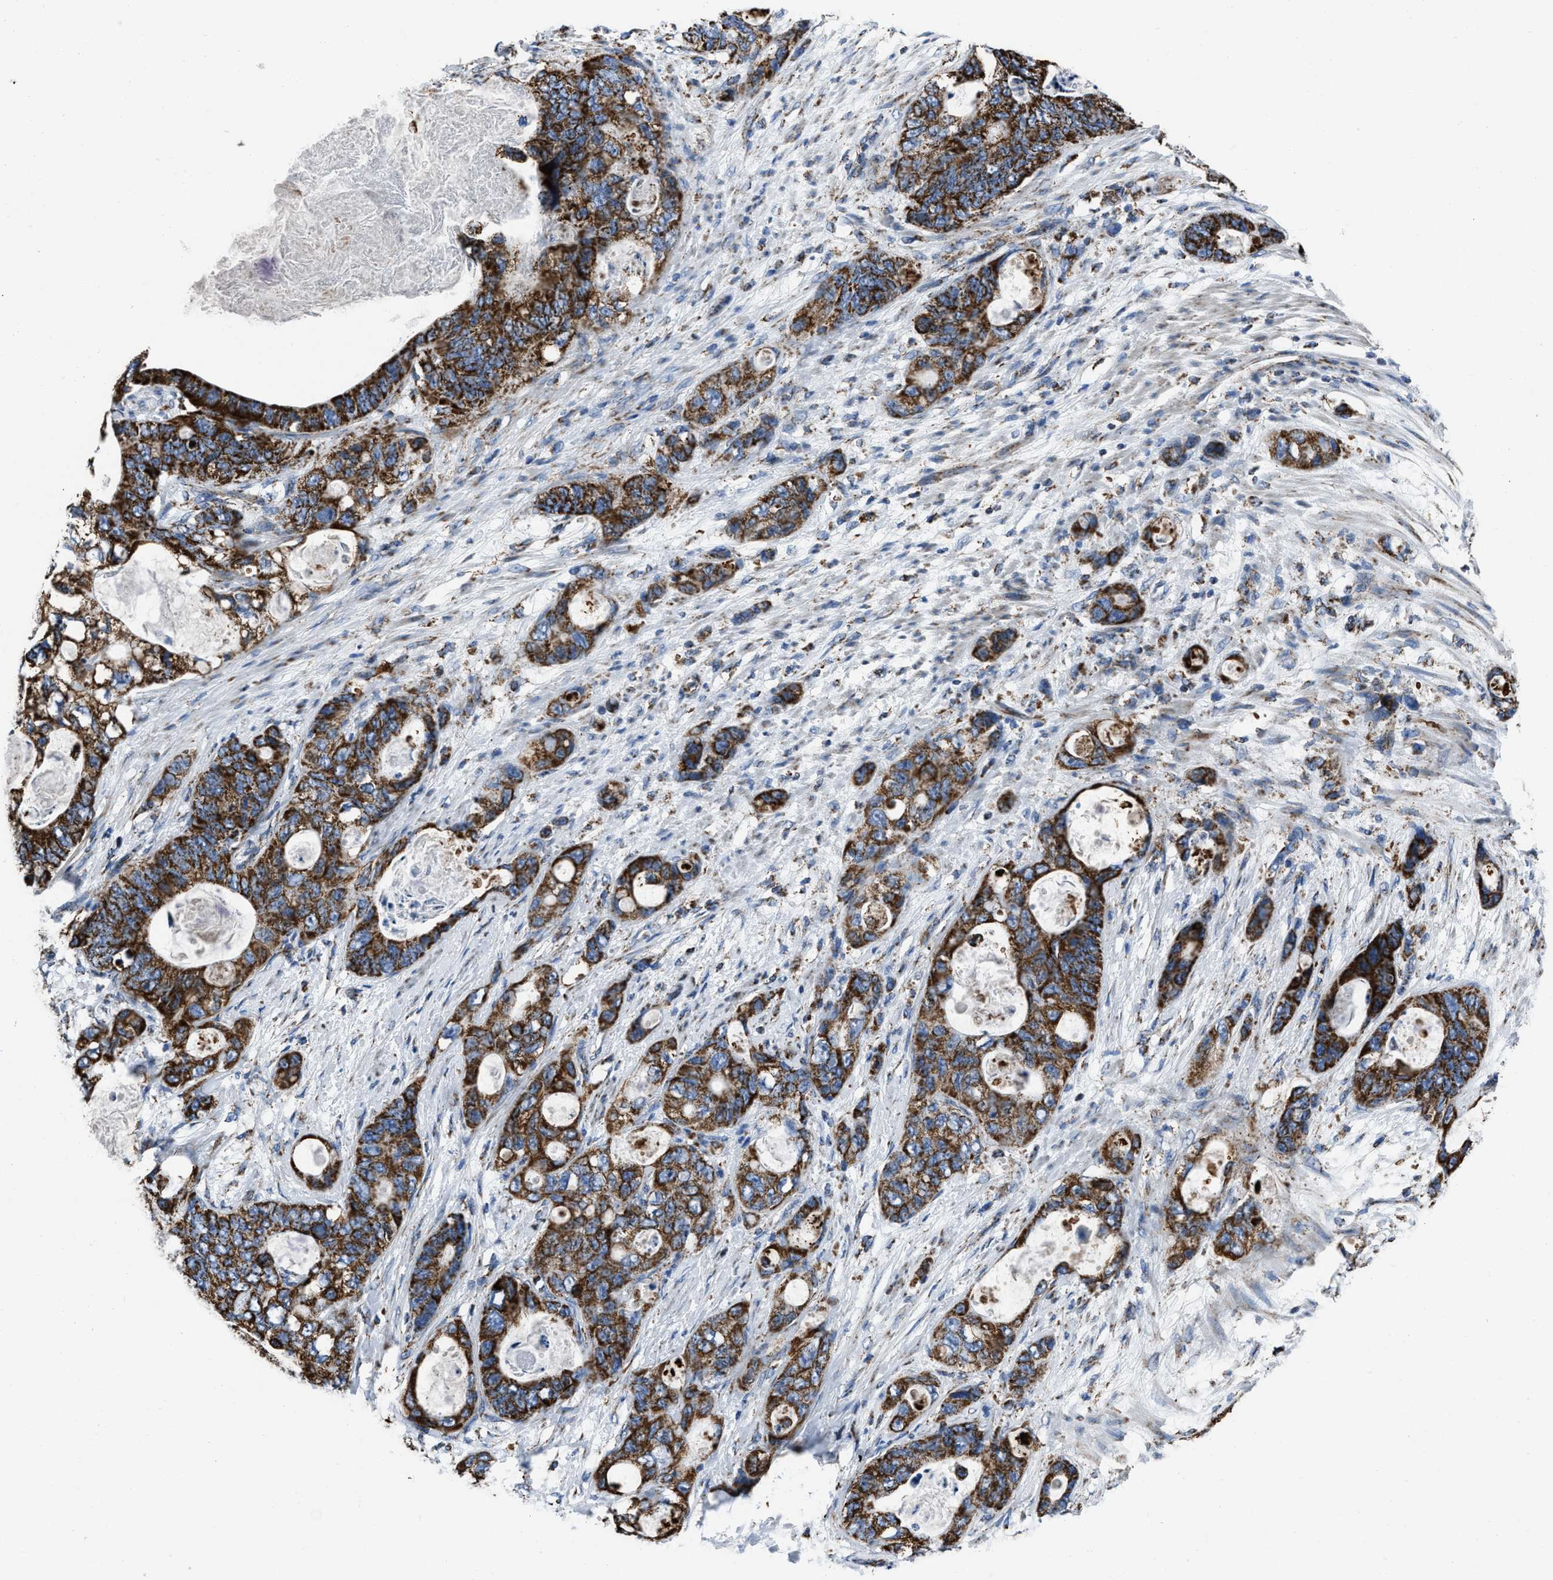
{"staining": {"intensity": "strong", "quantity": ">75%", "location": "cytoplasmic/membranous"}, "tissue": "stomach cancer", "cell_type": "Tumor cells", "image_type": "cancer", "snomed": [{"axis": "morphology", "description": "Normal tissue, NOS"}, {"axis": "morphology", "description": "Adenocarcinoma, NOS"}, {"axis": "topography", "description": "Stomach"}], "caption": "This is an image of IHC staining of stomach adenocarcinoma, which shows strong staining in the cytoplasmic/membranous of tumor cells.", "gene": "NSD3", "patient": {"sex": "female", "age": 89}}